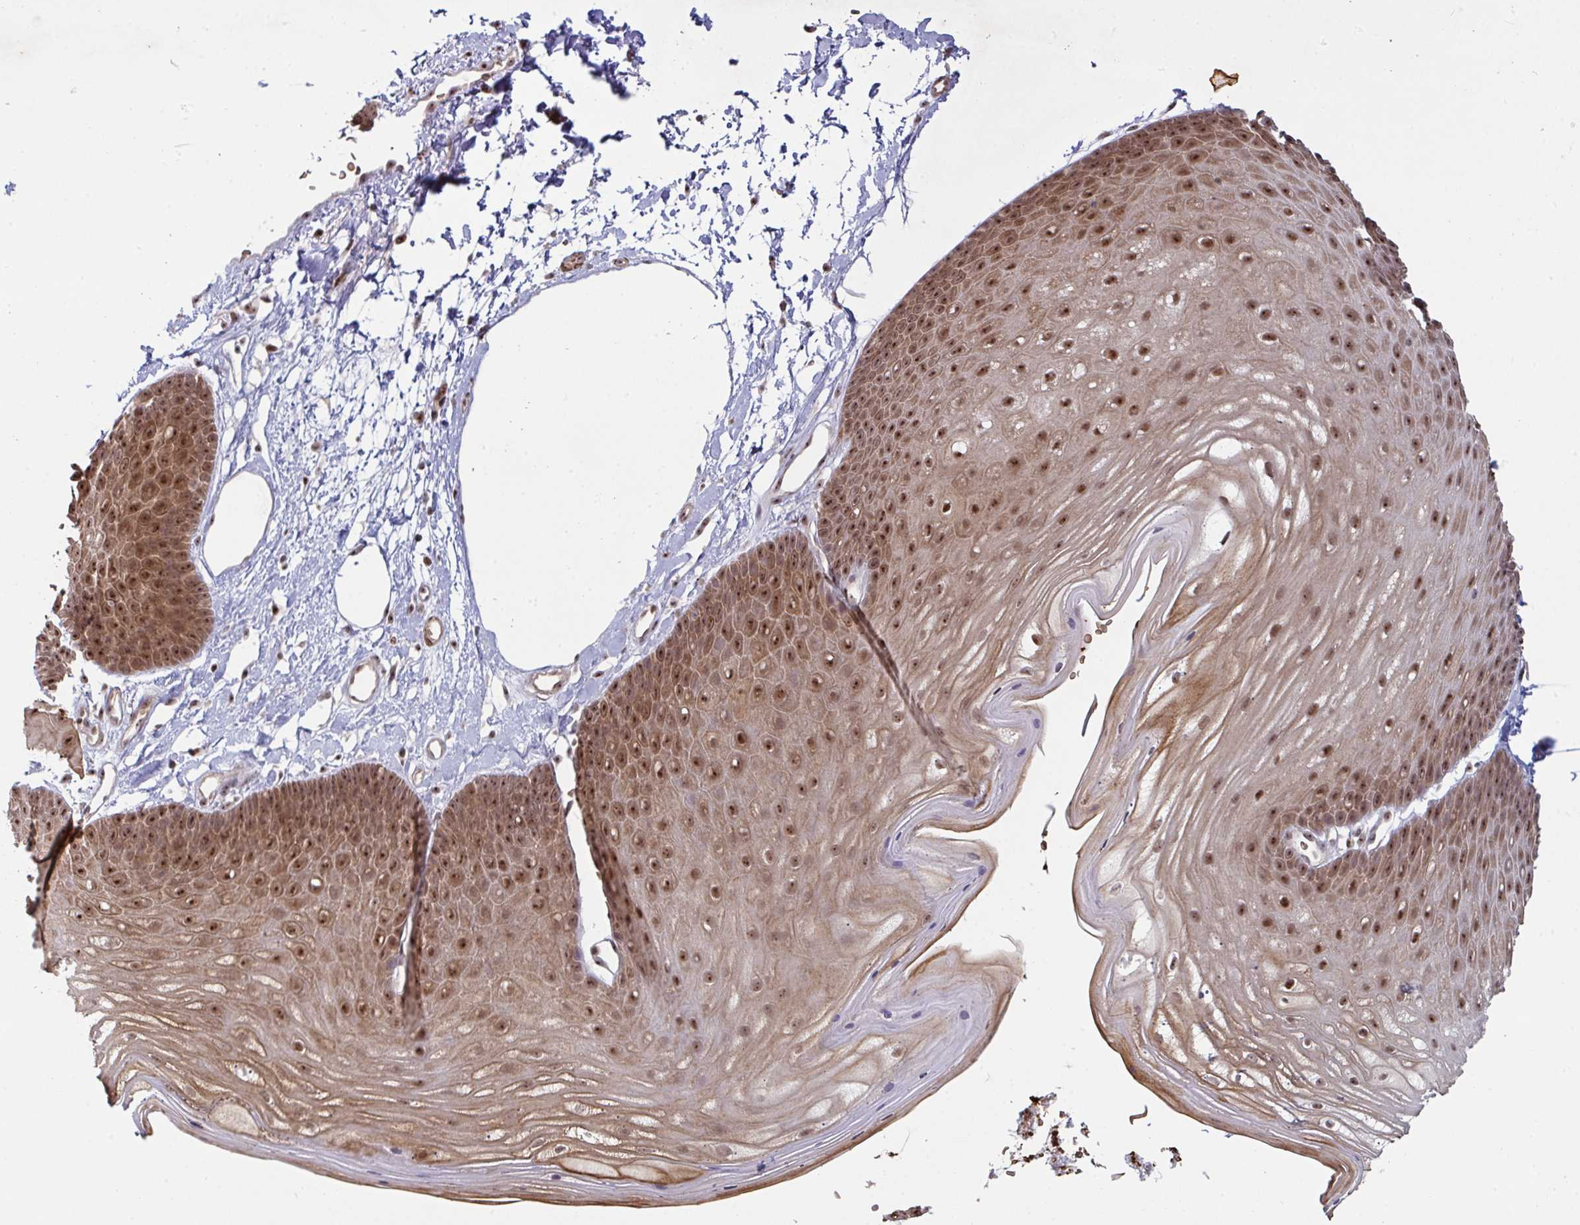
{"staining": {"intensity": "moderate", "quantity": ">75%", "location": "cytoplasmic/membranous,nuclear"}, "tissue": "skin", "cell_type": "Epidermal cells", "image_type": "normal", "snomed": [{"axis": "morphology", "description": "Normal tissue, NOS"}, {"axis": "topography", "description": "Anal"}], "caption": "This micrograph exhibits immunohistochemistry (IHC) staining of unremarkable human skin, with medium moderate cytoplasmic/membranous,nuclear expression in approximately >75% of epidermal cells.", "gene": "NLRP13", "patient": {"sex": "male", "age": 53}}